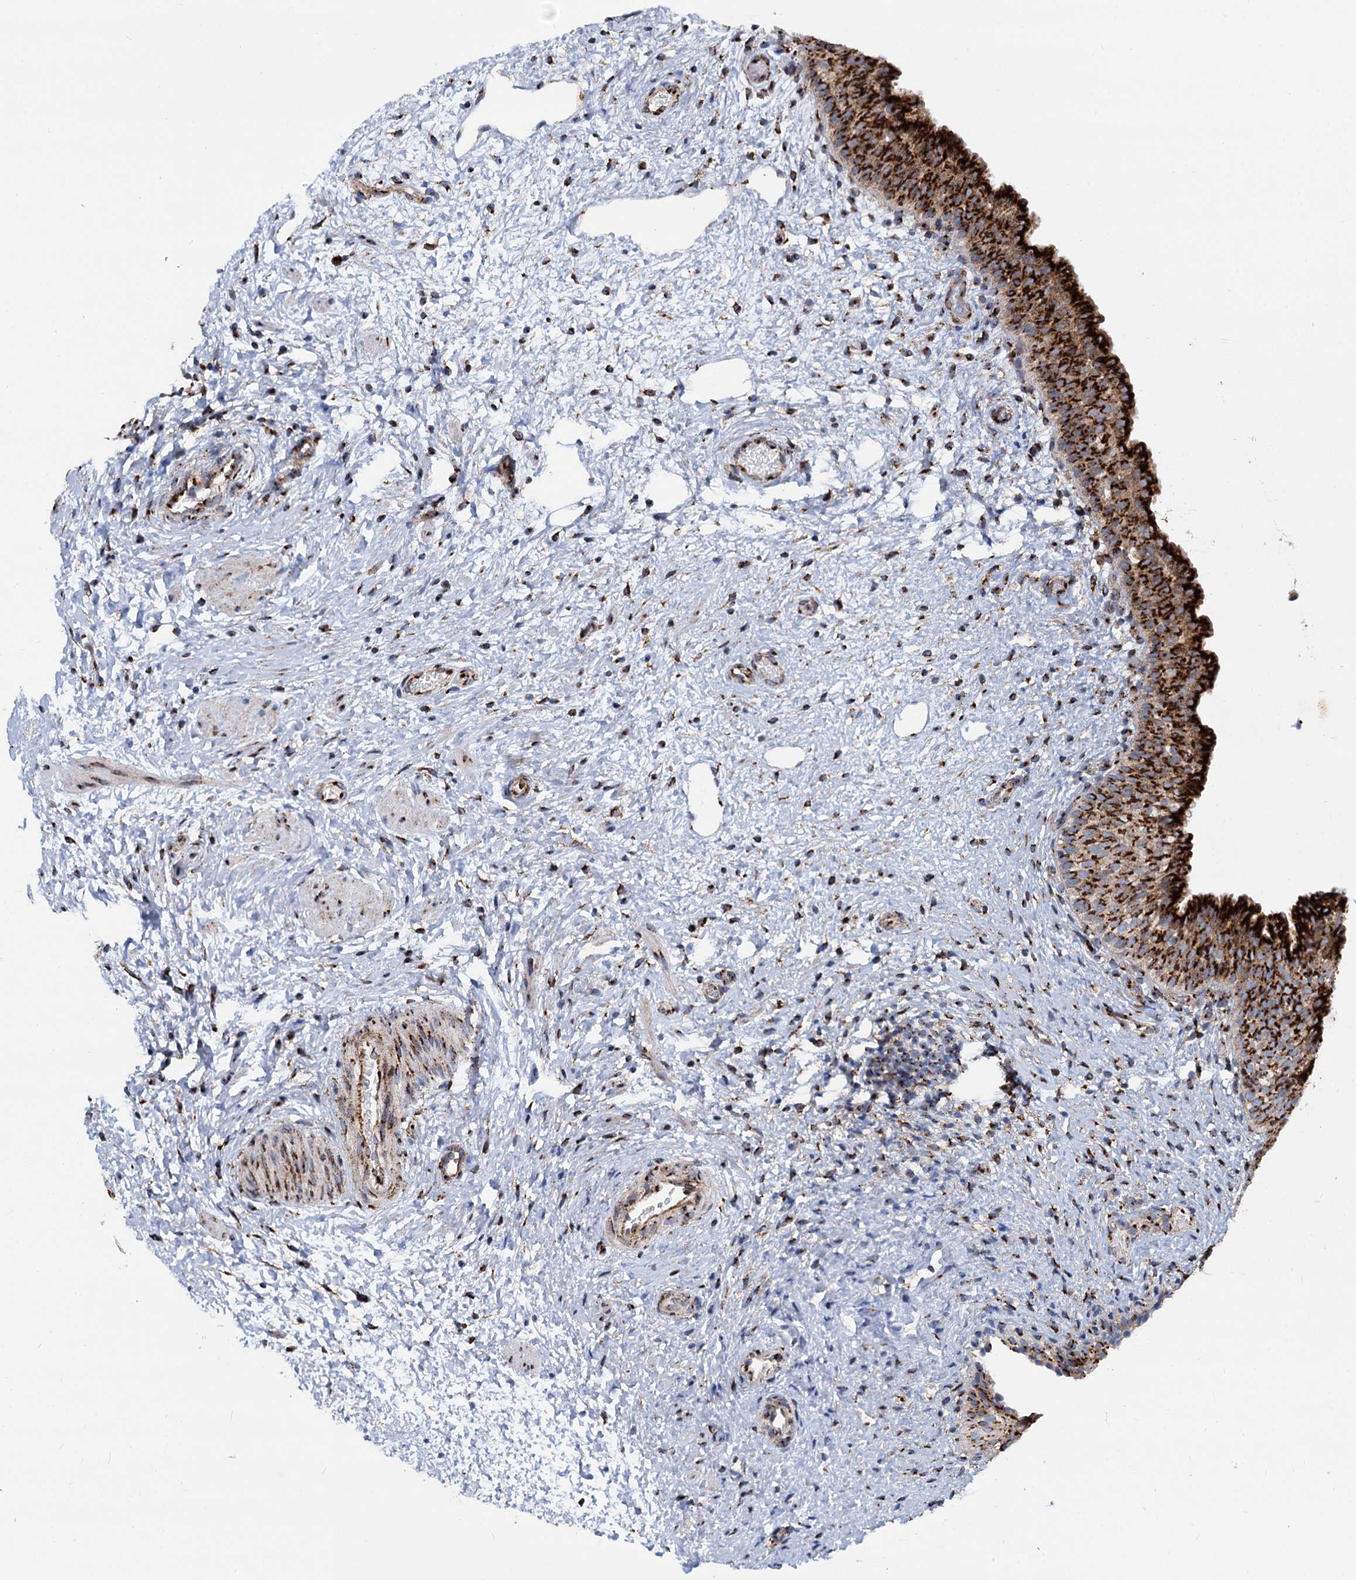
{"staining": {"intensity": "strong", "quantity": ">75%", "location": "cytoplasmic/membranous"}, "tissue": "urinary bladder", "cell_type": "Urothelial cells", "image_type": "normal", "snomed": [{"axis": "morphology", "description": "Normal tissue, NOS"}, {"axis": "topography", "description": "Urinary bladder"}], "caption": "The immunohistochemical stain highlights strong cytoplasmic/membranous expression in urothelial cells of normal urinary bladder. The staining is performed using DAB (3,3'-diaminobenzidine) brown chromogen to label protein expression. The nuclei are counter-stained blue using hematoxylin.", "gene": "SUPT20H", "patient": {"sex": "male", "age": 1}}